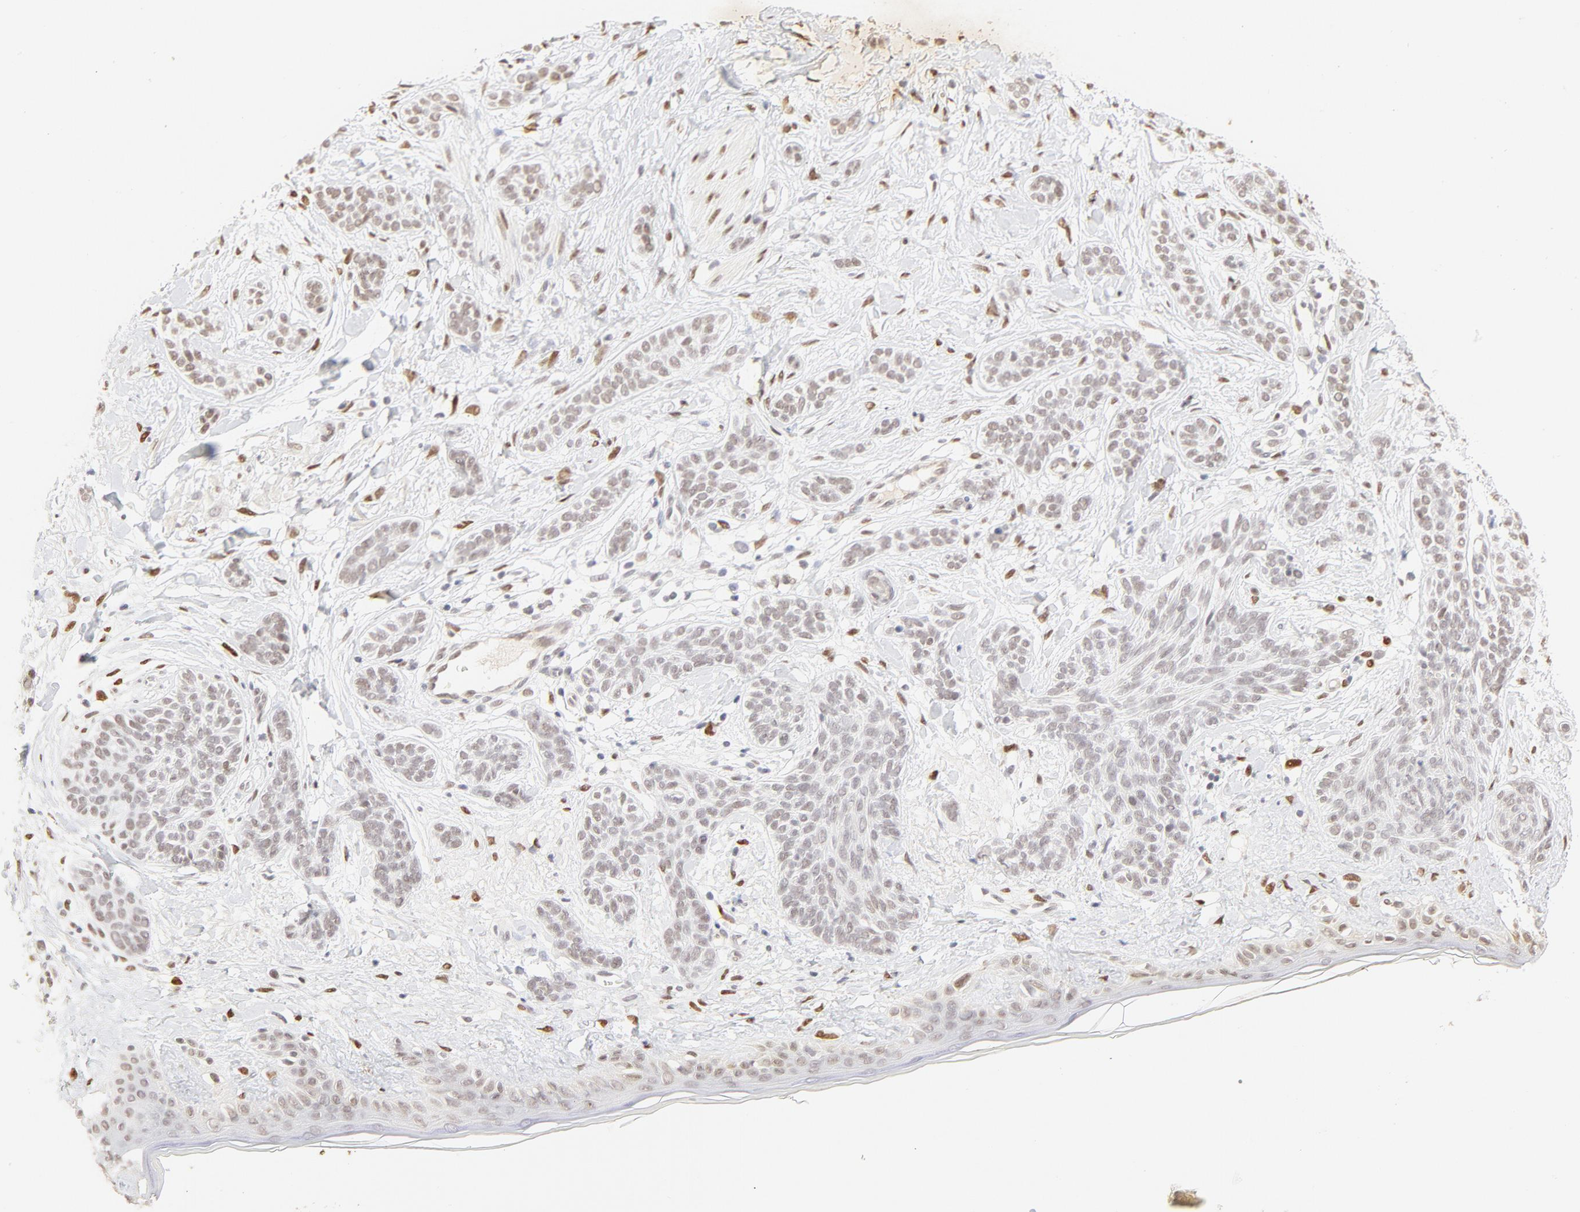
{"staining": {"intensity": "weak", "quantity": "<25%", "location": "nuclear"}, "tissue": "skin cancer", "cell_type": "Tumor cells", "image_type": "cancer", "snomed": [{"axis": "morphology", "description": "Normal tissue, NOS"}, {"axis": "morphology", "description": "Basal cell carcinoma"}, {"axis": "topography", "description": "Skin"}], "caption": "IHC of skin basal cell carcinoma reveals no positivity in tumor cells.", "gene": "PBX3", "patient": {"sex": "male", "age": 63}}